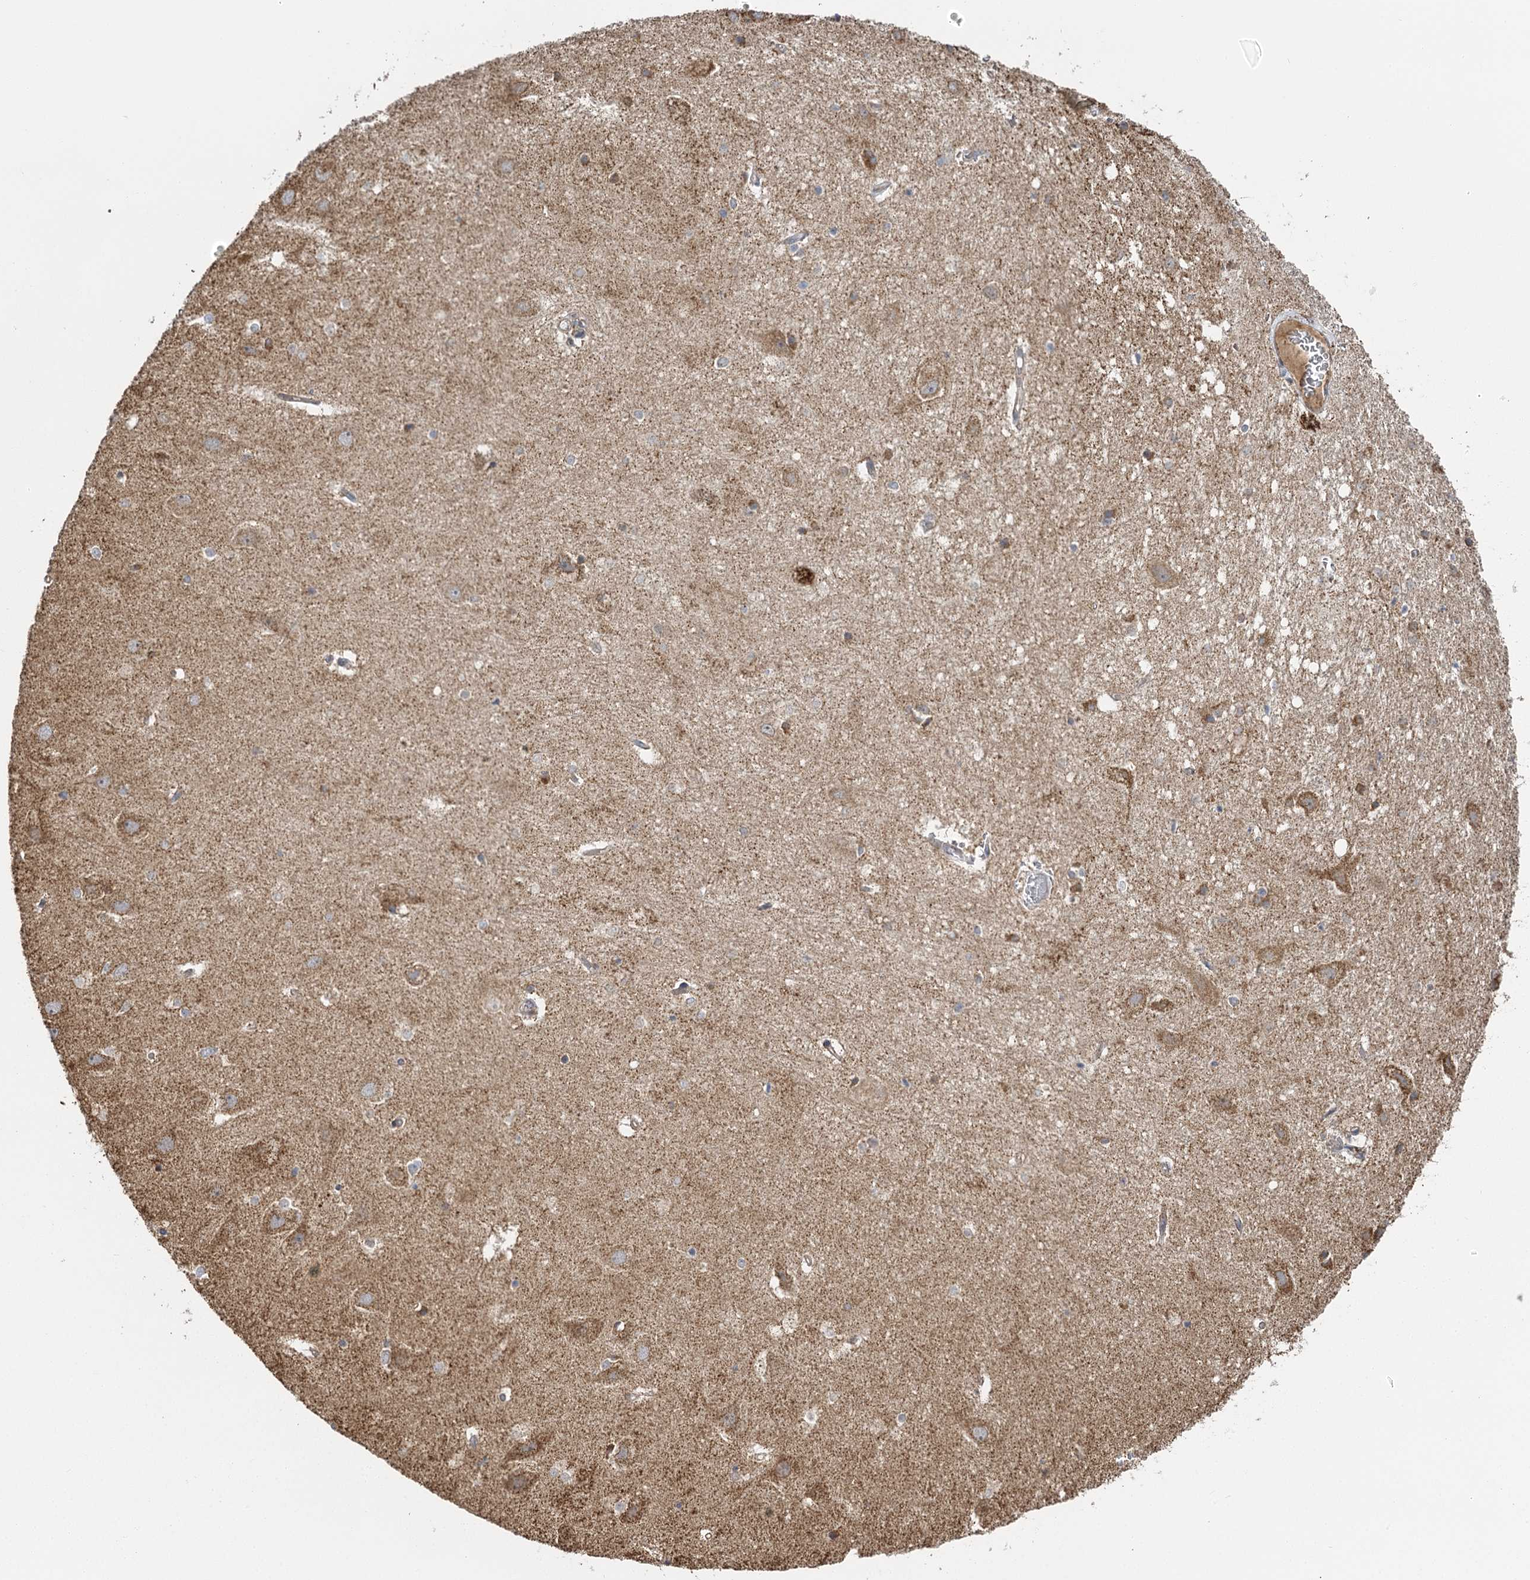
{"staining": {"intensity": "moderate", "quantity": "<25%", "location": "cytoplasmic/membranous"}, "tissue": "hippocampus", "cell_type": "Glial cells", "image_type": "normal", "snomed": [{"axis": "morphology", "description": "Normal tissue, NOS"}, {"axis": "topography", "description": "Hippocampus"}], "caption": "A low amount of moderate cytoplasmic/membranous staining is identified in approximately <25% of glial cells in normal hippocampus. (DAB (3,3'-diaminobenzidine) = brown stain, brightfield microscopy at high magnification).", "gene": "IL11RA", "patient": {"sex": "female", "age": 52}}